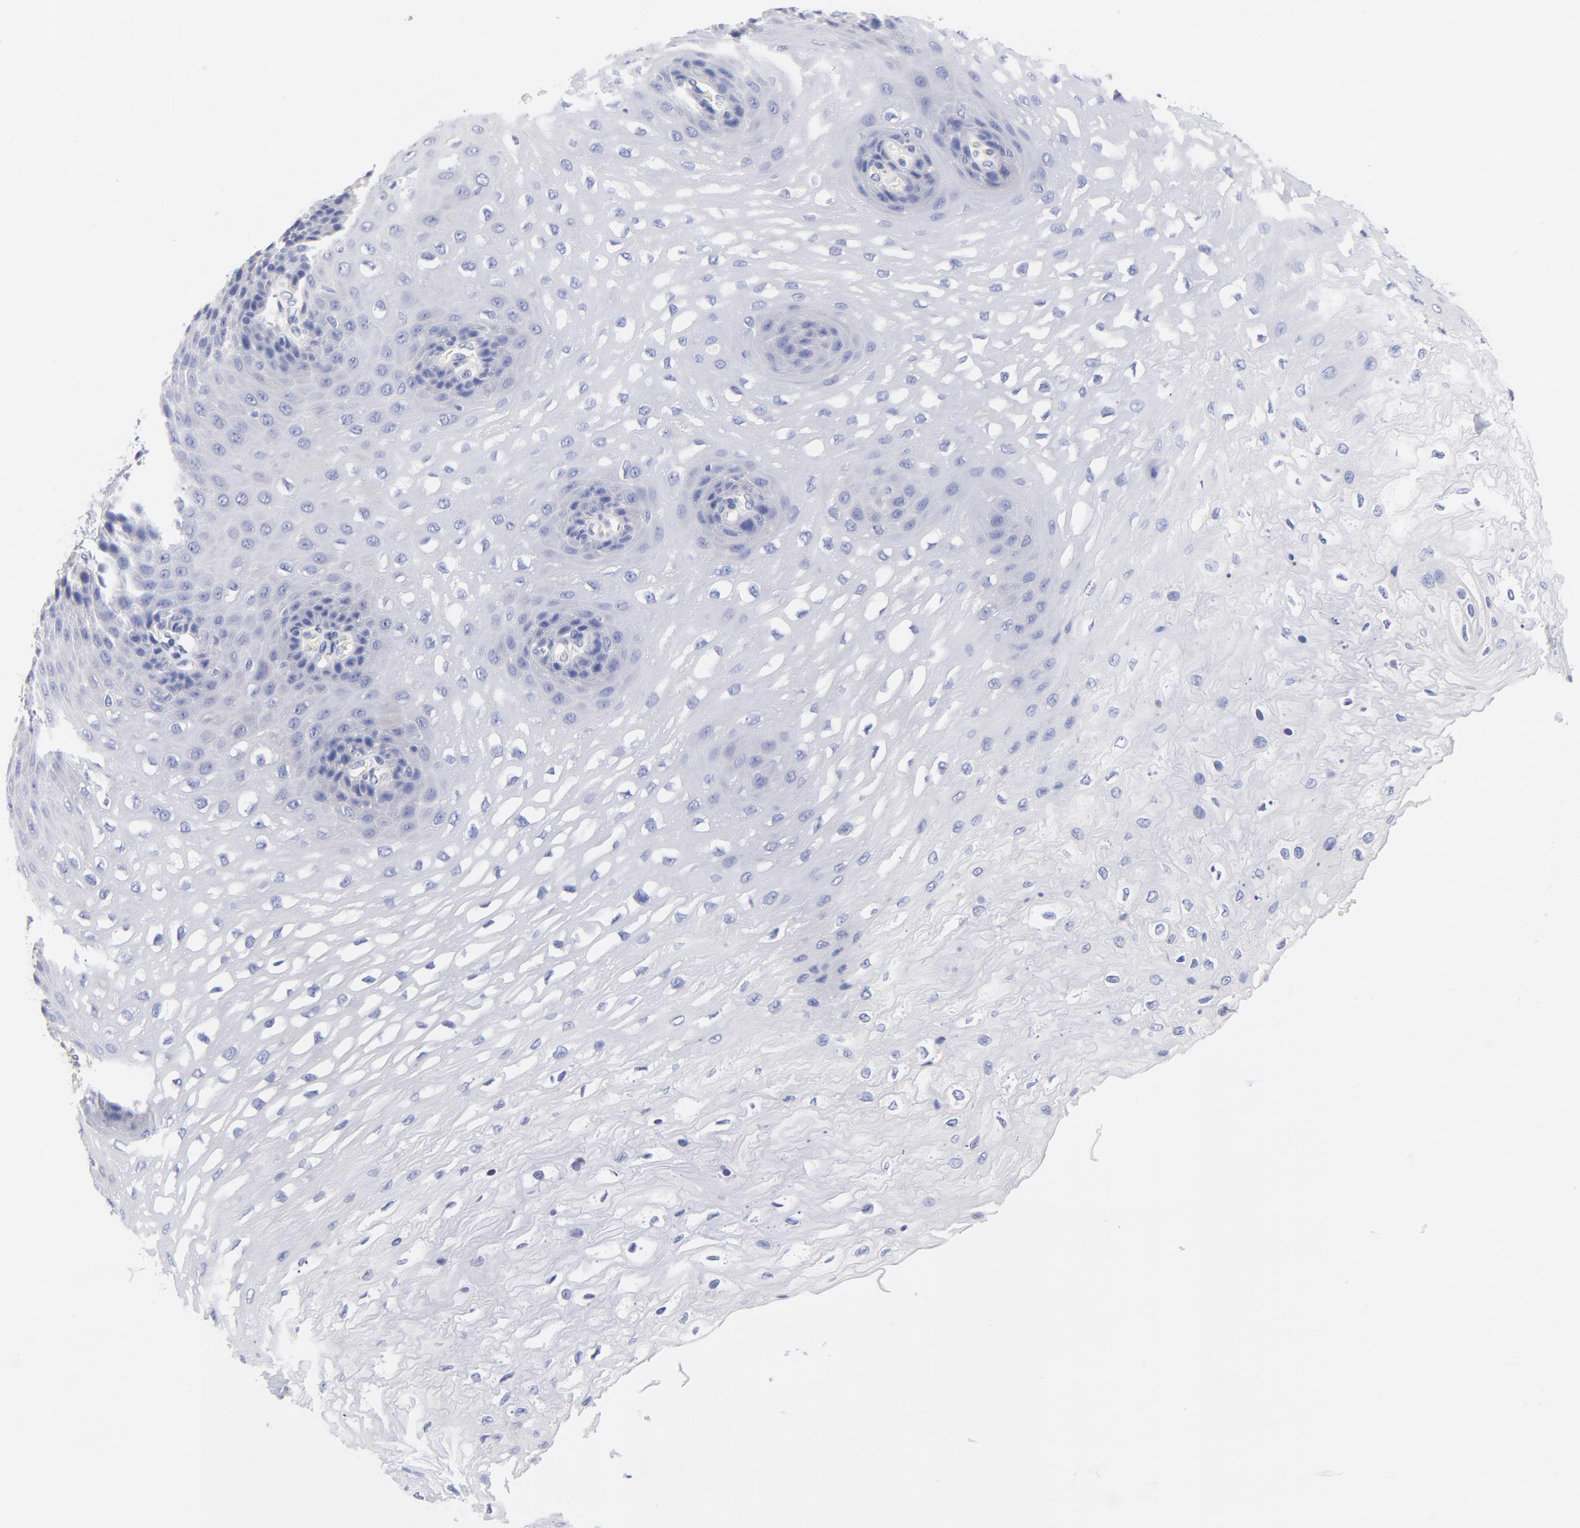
{"staining": {"intensity": "negative", "quantity": "none", "location": "none"}, "tissue": "esophagus", "cell_type": "Squamous epithelial cells", "image_type": "normal", "snomed": [{"axis": "morphology", "description": "Normal tissue, NOS"}, {"axis": "topography", "description": "Esophagus"}], "caption": "Immunohistochemistry image of normal esophagus stained for a protein (brown), which shows no expression in squamous epithelial cells.", "gene": "HS3ST1", "patient": {"sex": "female", "age": 72}}